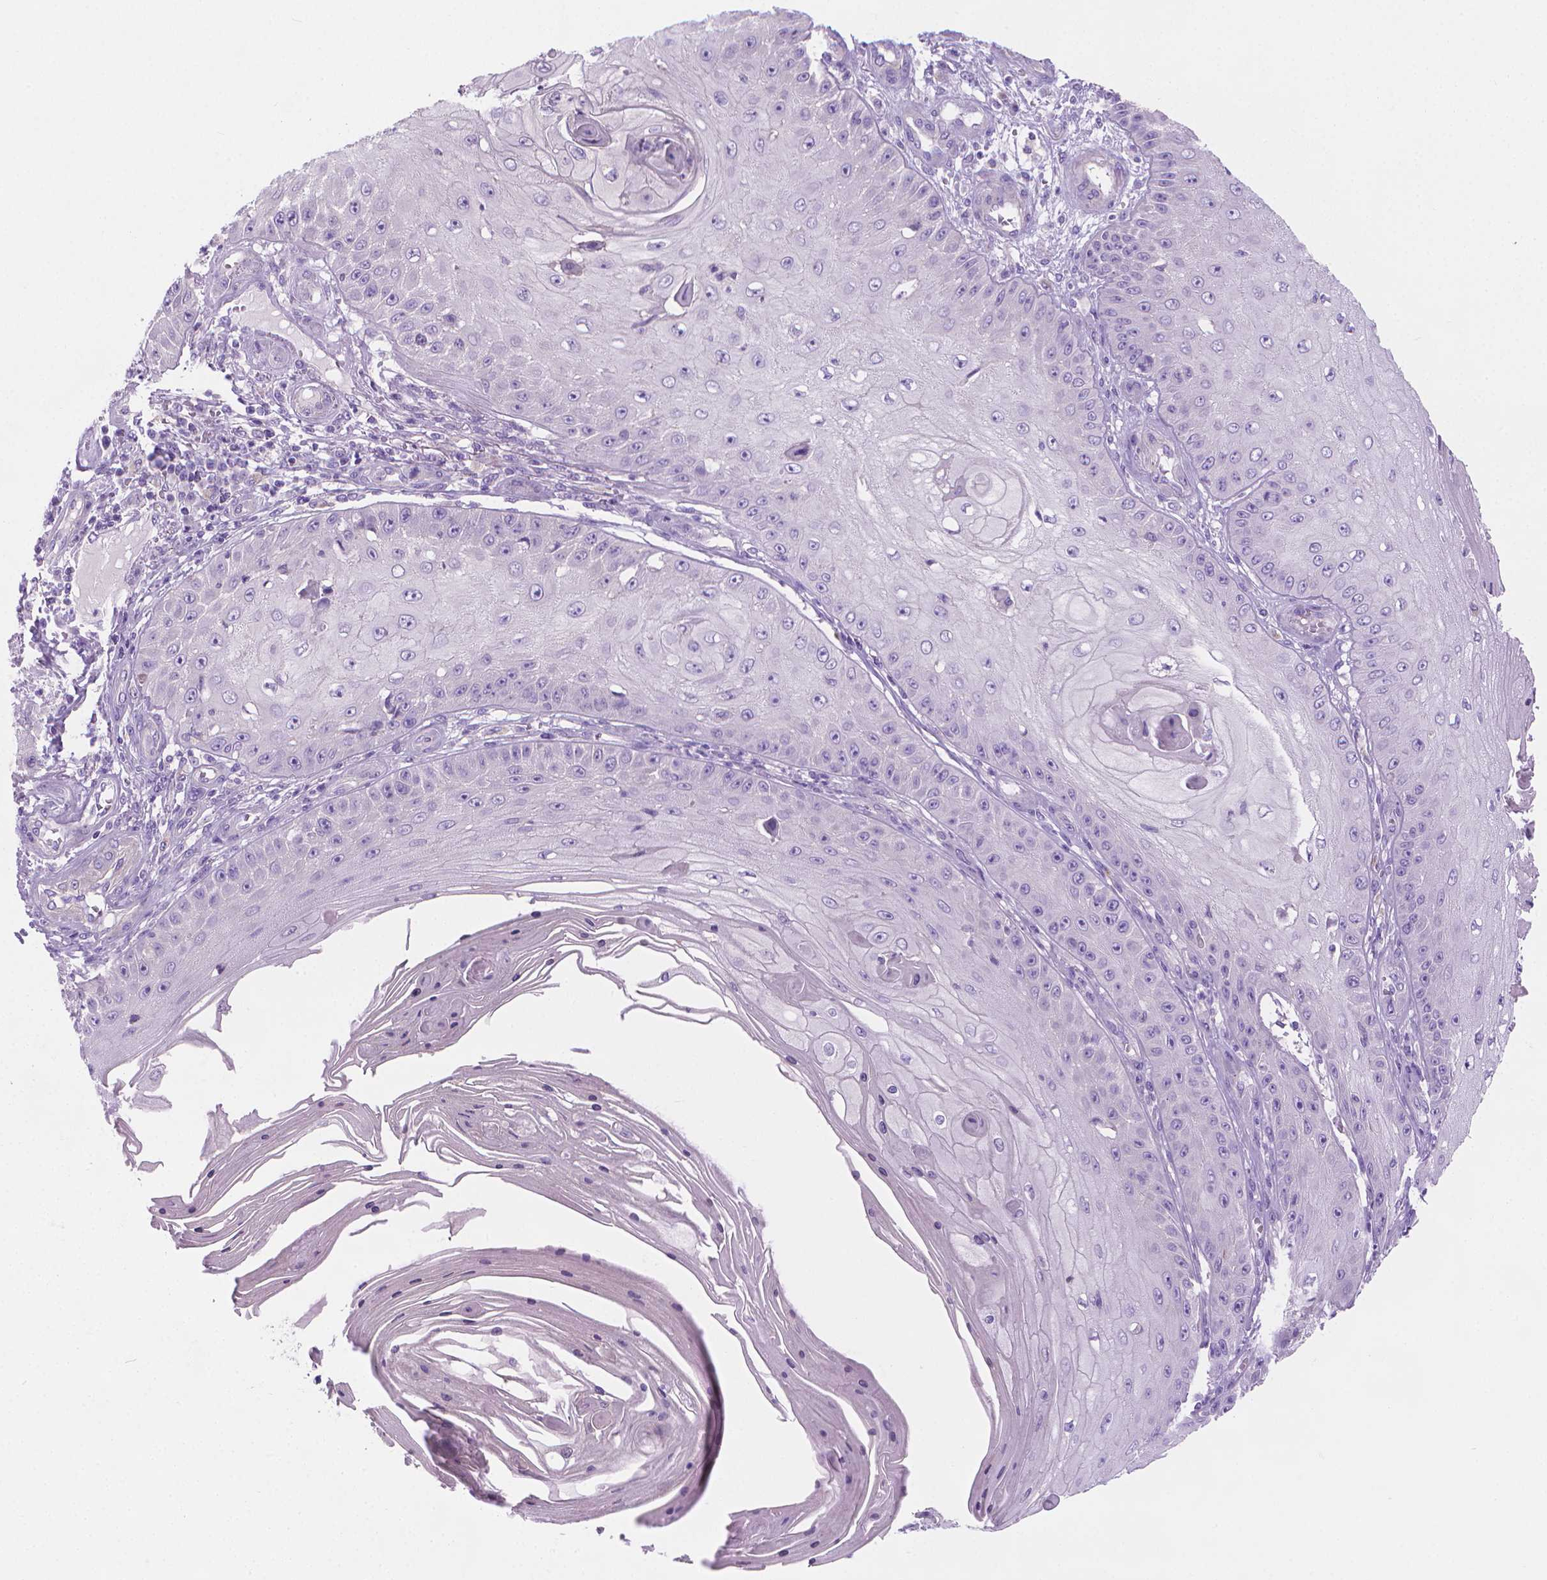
{"staining": {"intensity": "negative", "quantity": "none", "location": "none"}, "tissue": "skin cancer", "cell_type": "Tumor cells", "image_type": "cancer", "snomed": [{"axis": "morphology", "description": "Squamous cell carcinoma, NOS"}, {"axis": "topography", "description": "Skin"}], "caption": "High magnification brightfield microscopy of squamous cell carcinoma (skin) stained with DAB (brown) and counterstained with hematoxylin (blue): tumor cells show no significant expression.", "gene": "FASN", "patient": {"sex": "male", "age": 70}}